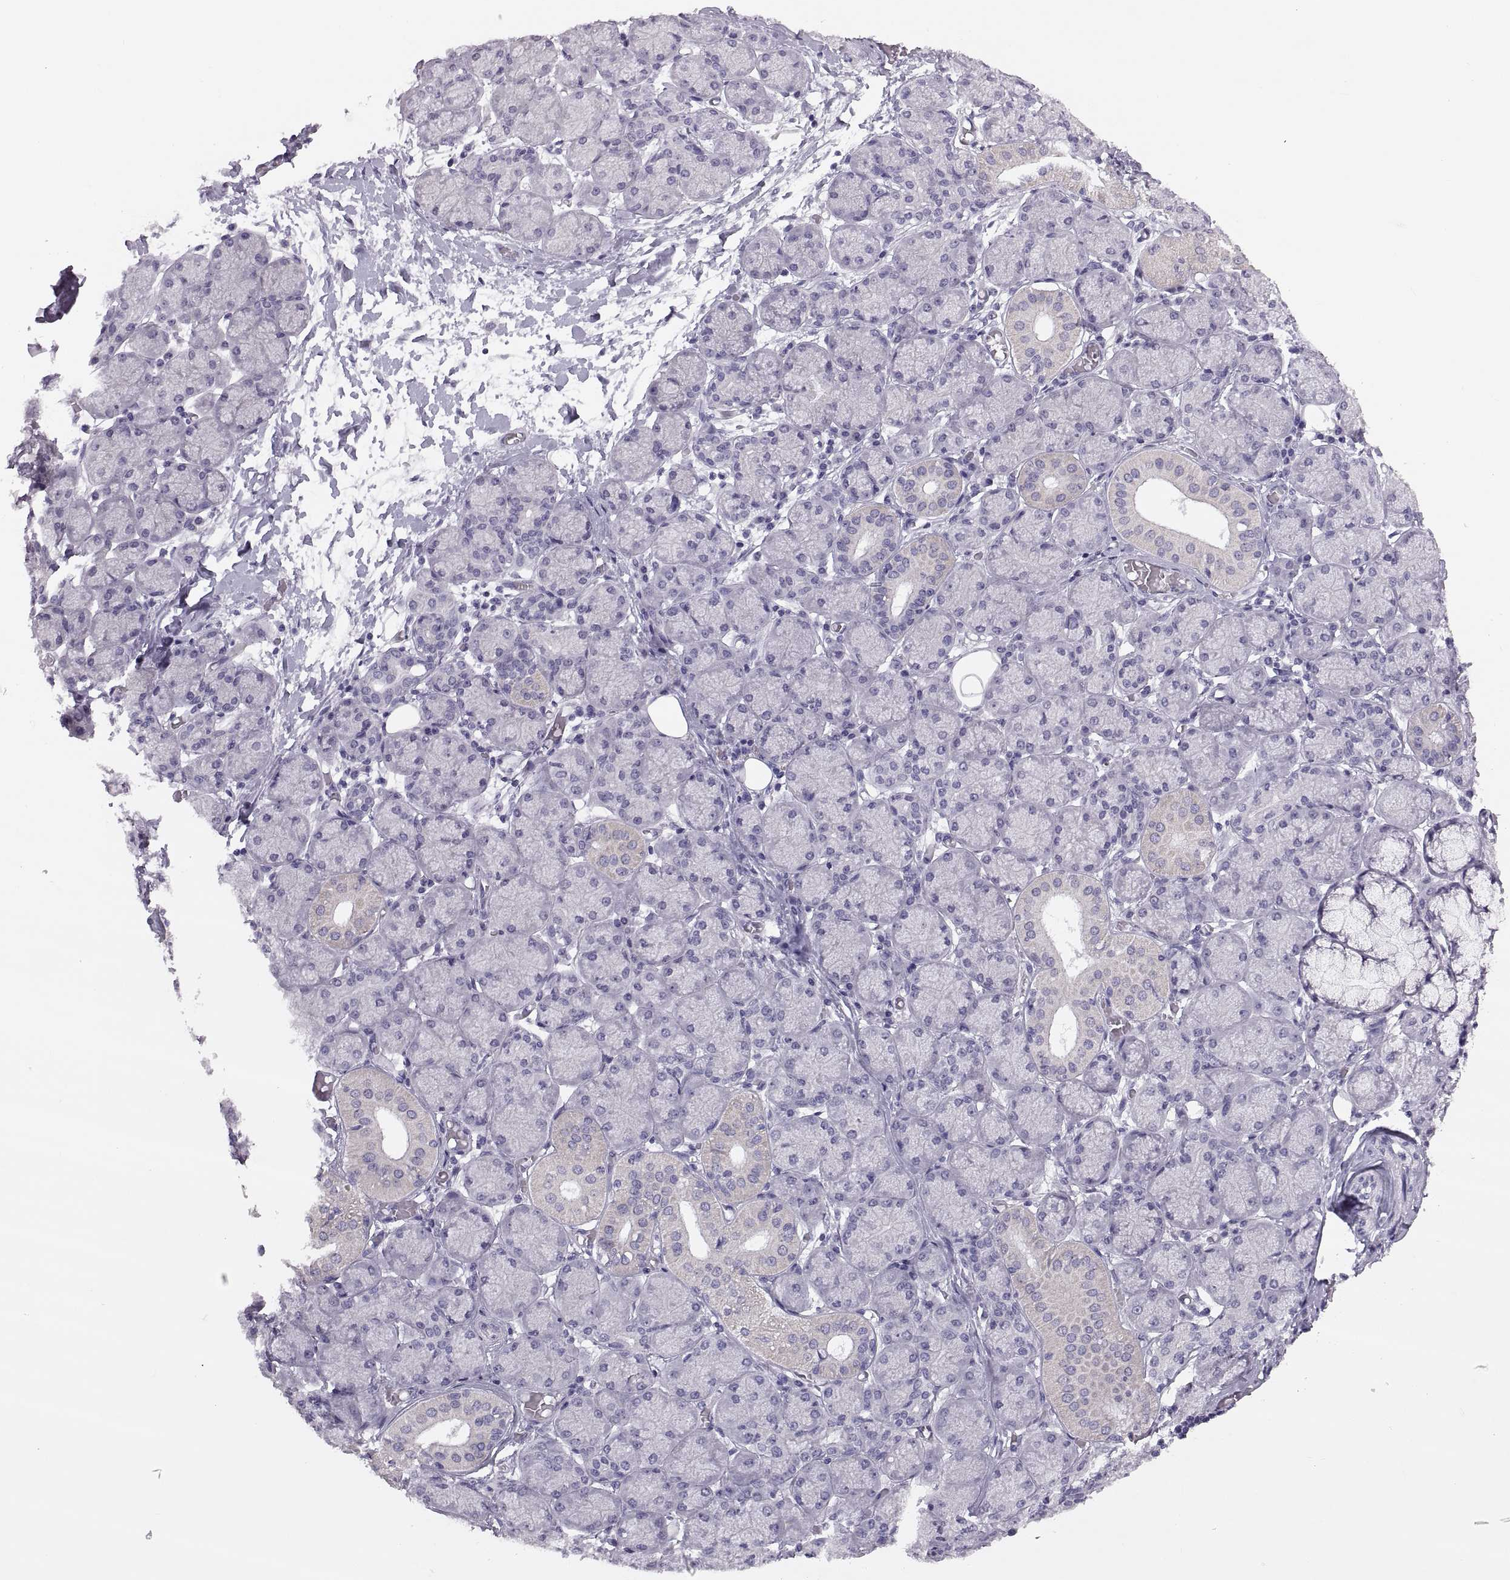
{"staining": {"intensity": "negative", "quantity": "none", "location": "none"}, "tissue": "salivary gland", "cell_type": "Glandular cells", "image_type": "normal", "snomed": [{"axis": "morphology", "description": "Normal tissue, NOS"}, {"axis": "topography", "description": "Salivary gland"}, {"axis": "topography", "description": "Peripheral nerve tissue"}], "caption": "The immunohistochemistry histopathology image has no significant positivity in glandular cells of salivary gland.", "gene": "ADH6", "patient": {"sex": "female", "age": 24}}